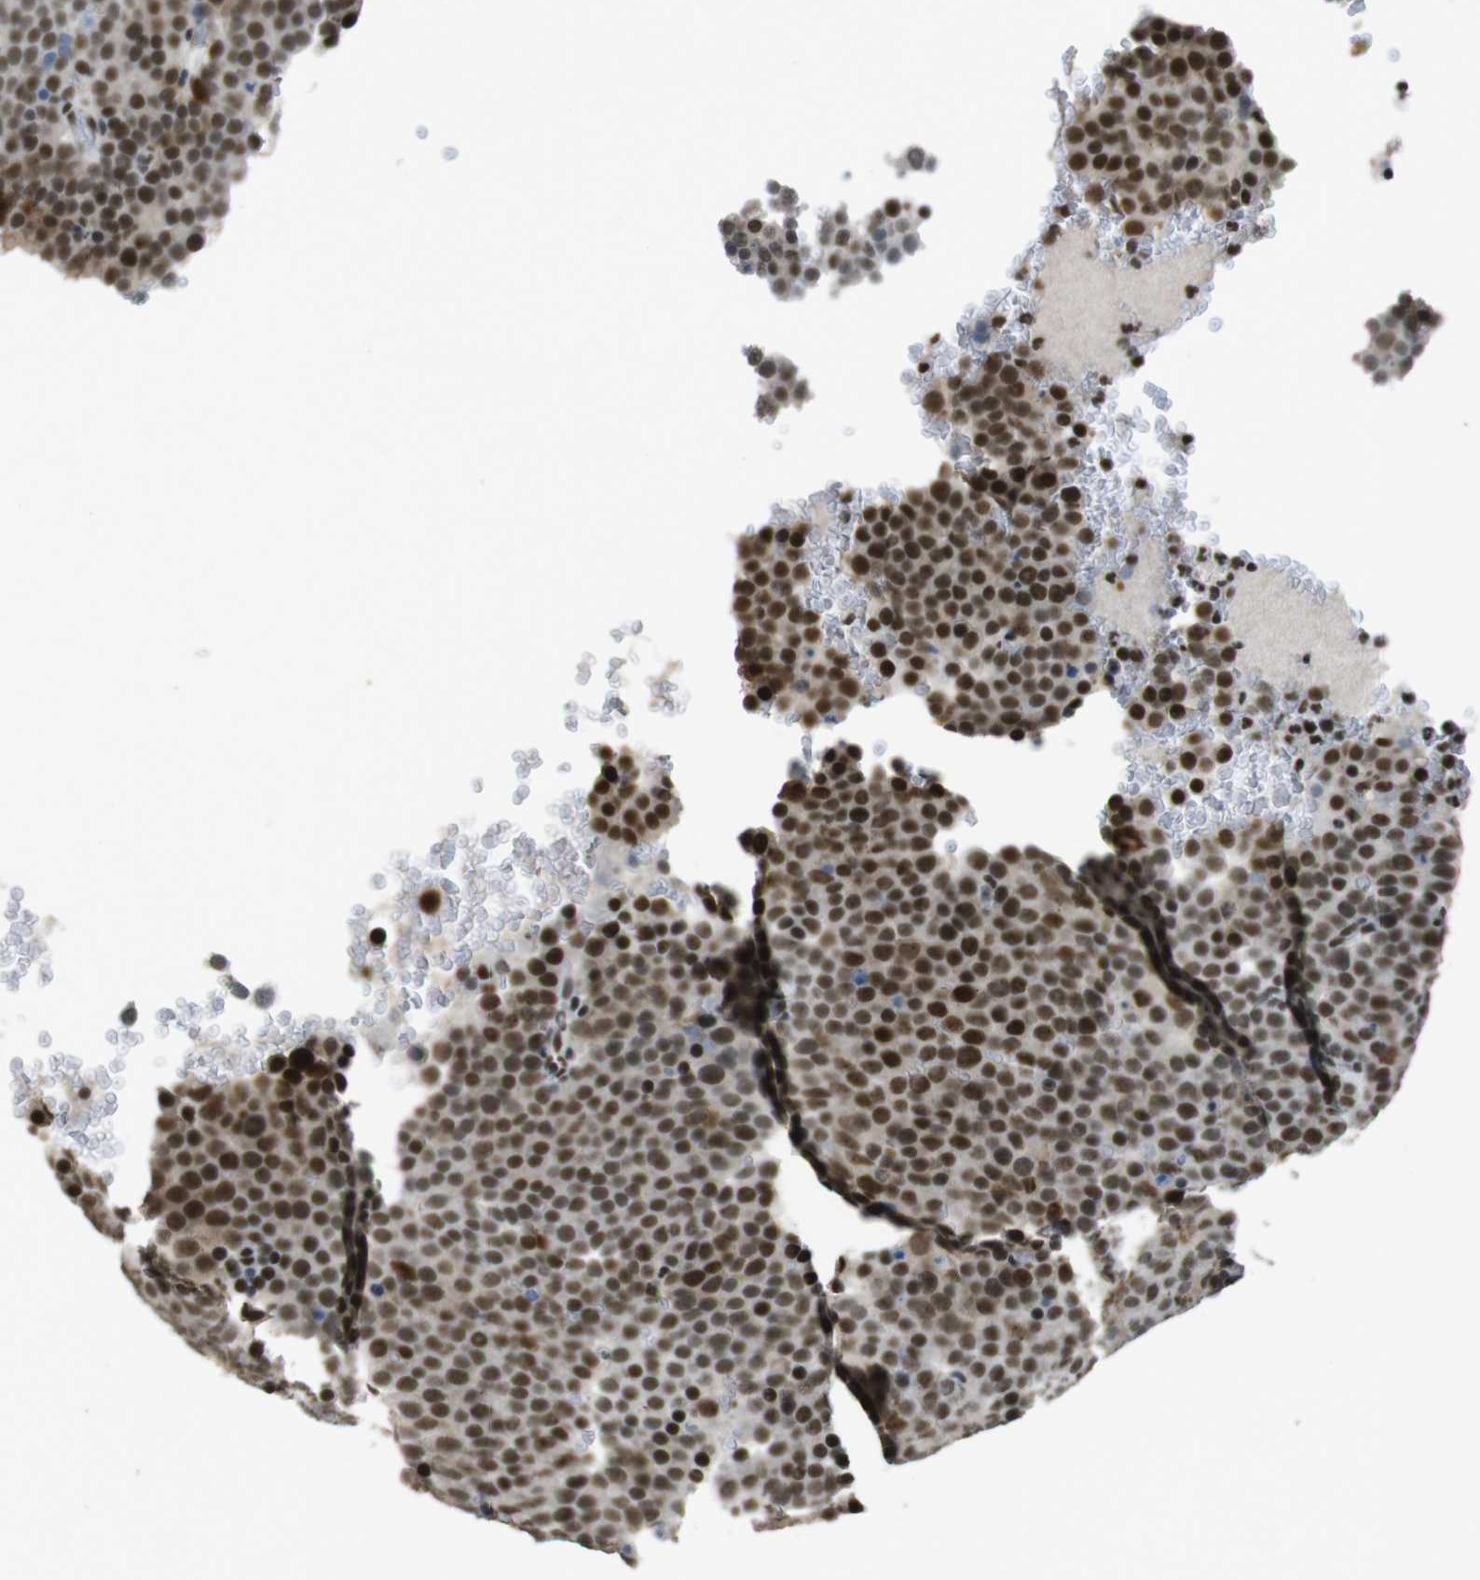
{"staining": {"intensity": "moderate", "quantity": ">75%", "location": "nuclear"}, "tissue": "testis cancer", "cell_type": "Tumor cells", "image_type": "cancer", "snomed": [{"axis": "morphology", "description": "Seminoma, NOS"}, {"axis": "topography", "description": "Testis"}], "caption": "Immunohistochemistry (IHC) photomicrograph of neoplastic tissue: human testis cancer stained using IHC shows medium levels of moderate protein expression localized specifically in the nuclear of tumor cells, appearing as a nuclear brown color.", "gene": "CSNK2B", "patient": {"sex": "male", "age": 71}}